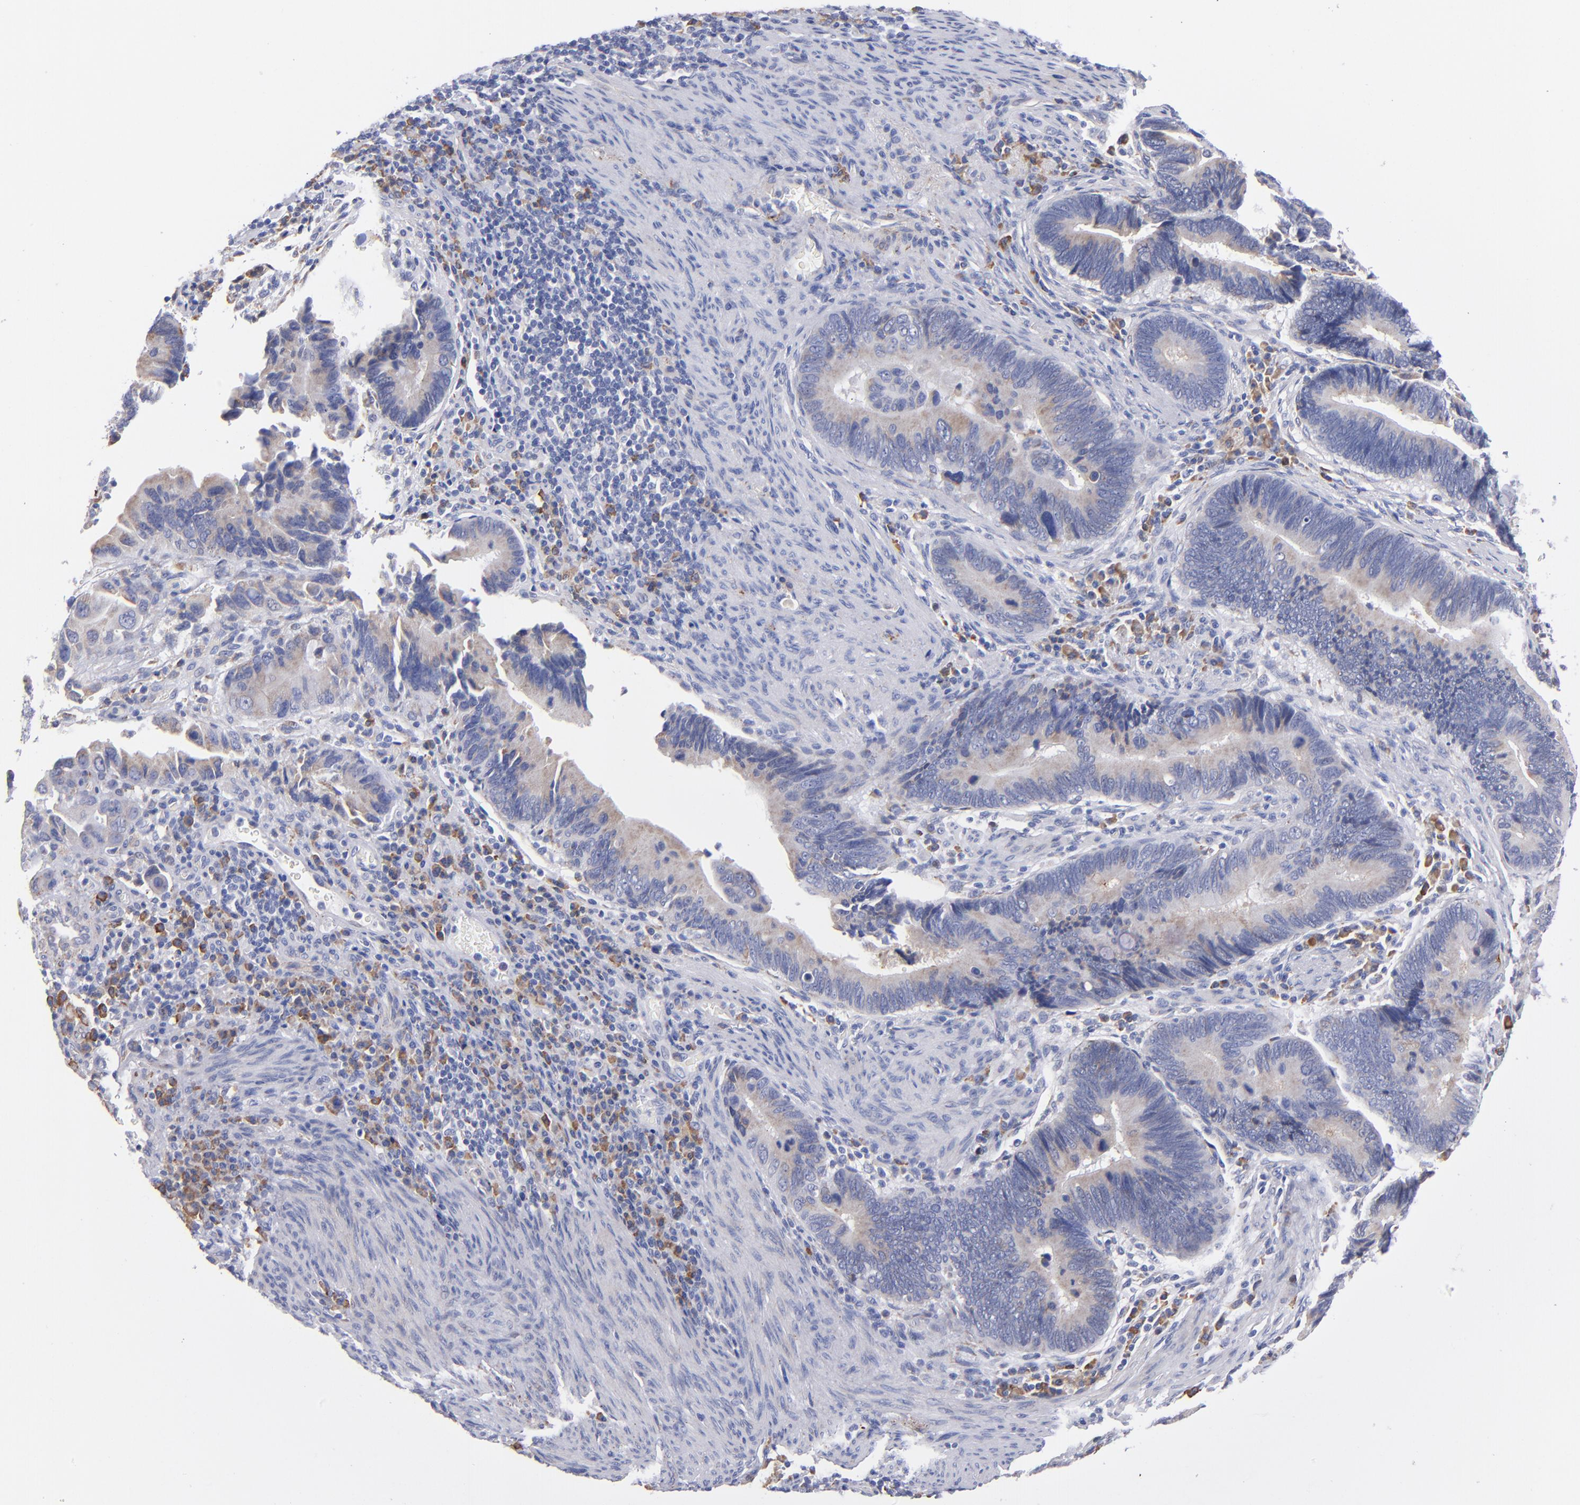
{"staining": {"intensity": "weak", "quantity": "25%-75%", "location": "cytoplasmic/membranous"}, "tissue": "pancreatic cancer", "cell_type": "Tumor cells", "image_type": "cancer", "snomed": [{"axis": "morphology", "description": "Adenocarcinoma, NOS"}, {"axis": "topography", "description": "Pancreas"}], "caption": "Protein expression analysis of pancreatic adenocarcinoma reveals weak cytoplasmic/membranous staining in approximately 25%-75% of tumor cells.", "gene": "MFGE8", "patient": {"sex": "female", "age": 70}}